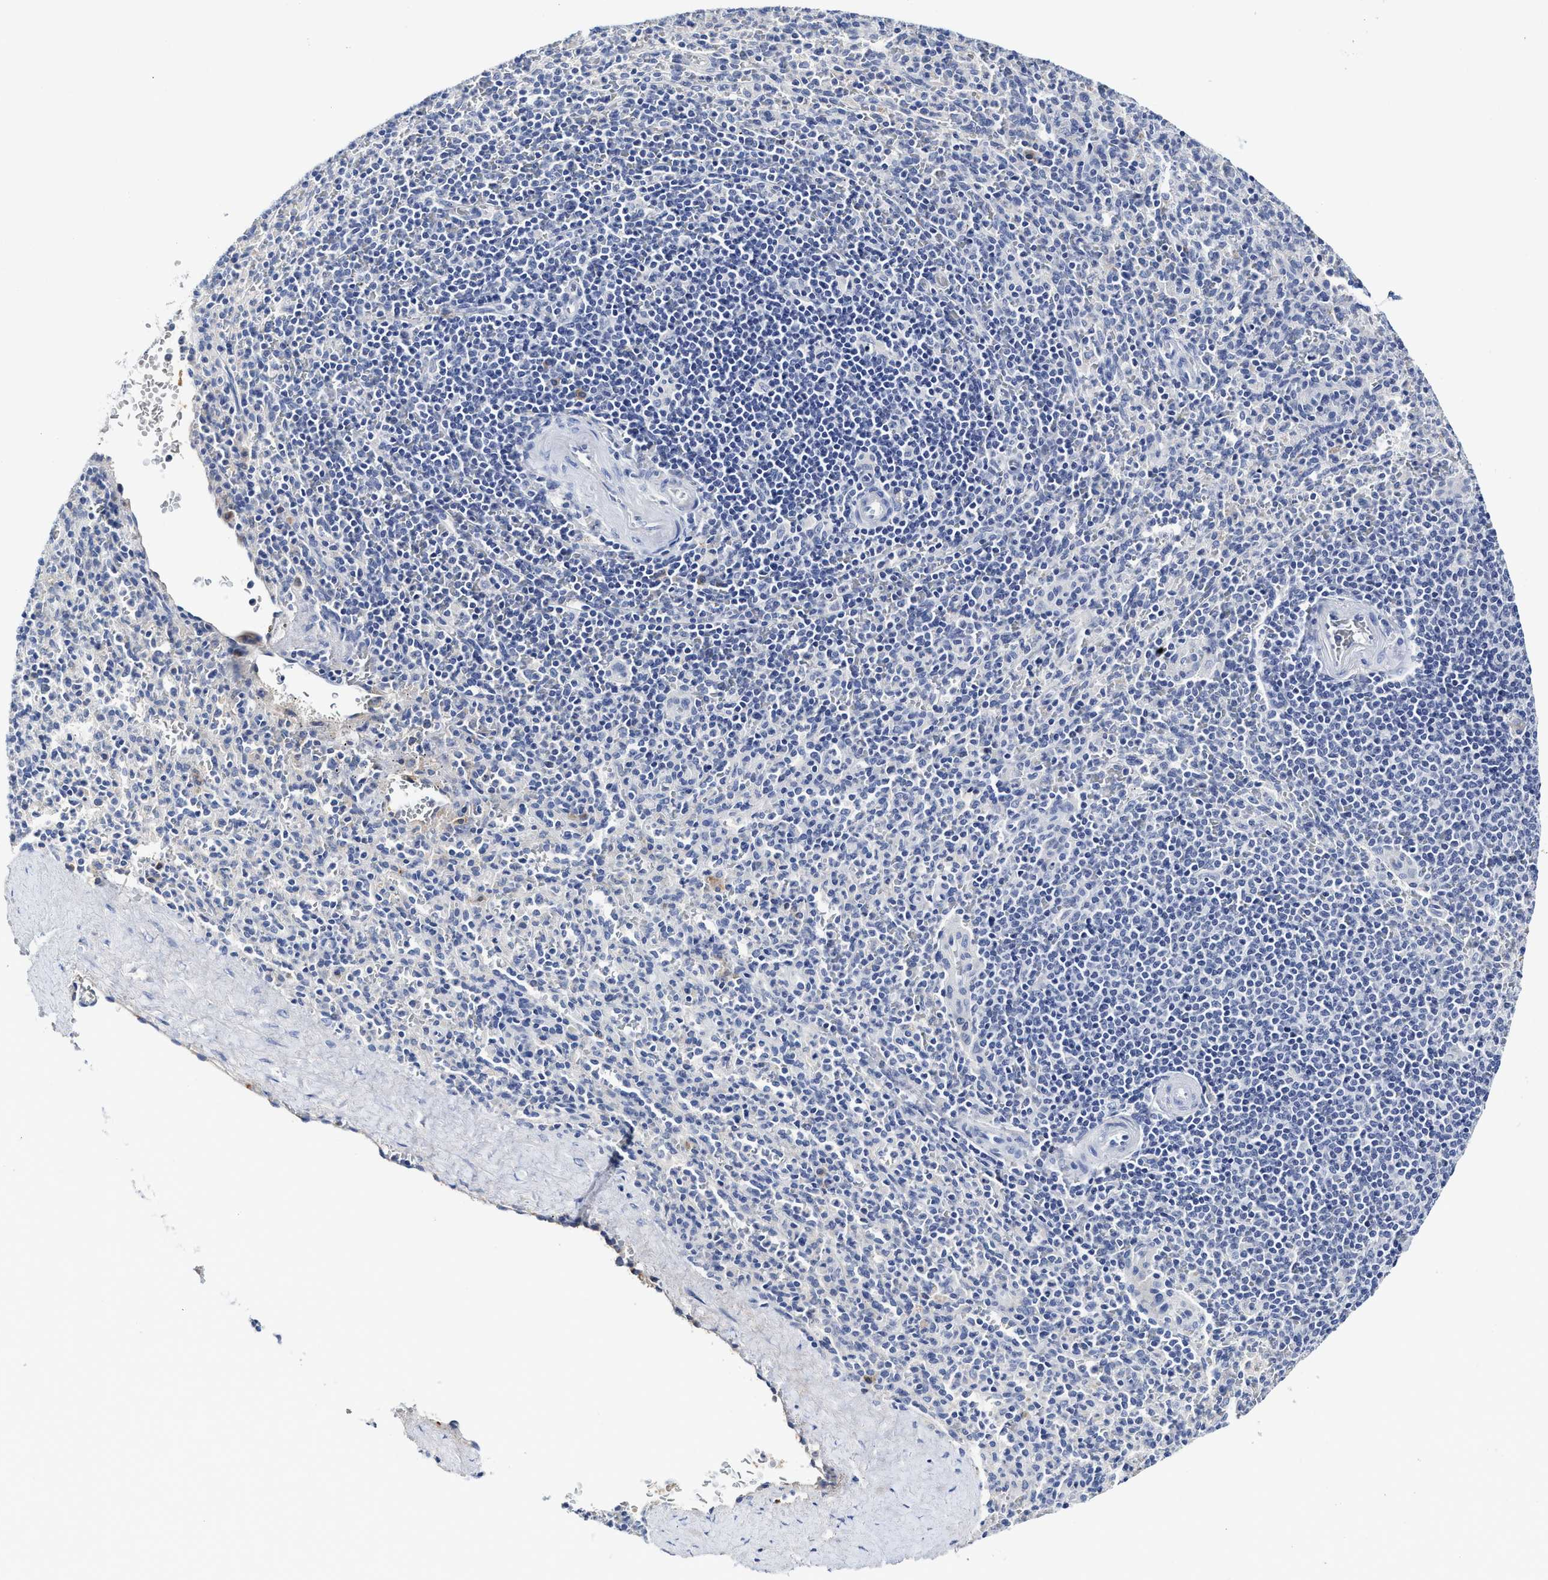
{"staining": {"intensity": "weak", "quantity": "<25%", "location": "cytoplasmic/membranous"}, "tissue": "spleen", "cell_type": "Cells in red pulp", "image_type": "normal", "snomed": [{"axis": "morphology", "description": "Normal tissue, NOS"}, {"axis": "topography", "description": "Spleen"}], "caption": "Cells in red pulp show no significant expression in normal spleen. The staining is performed using DAB brown chromogen with nuclei counter-stained in using hematoxylin.", "gene": "C2", "patient": {"sex": "male", "age": 36}}